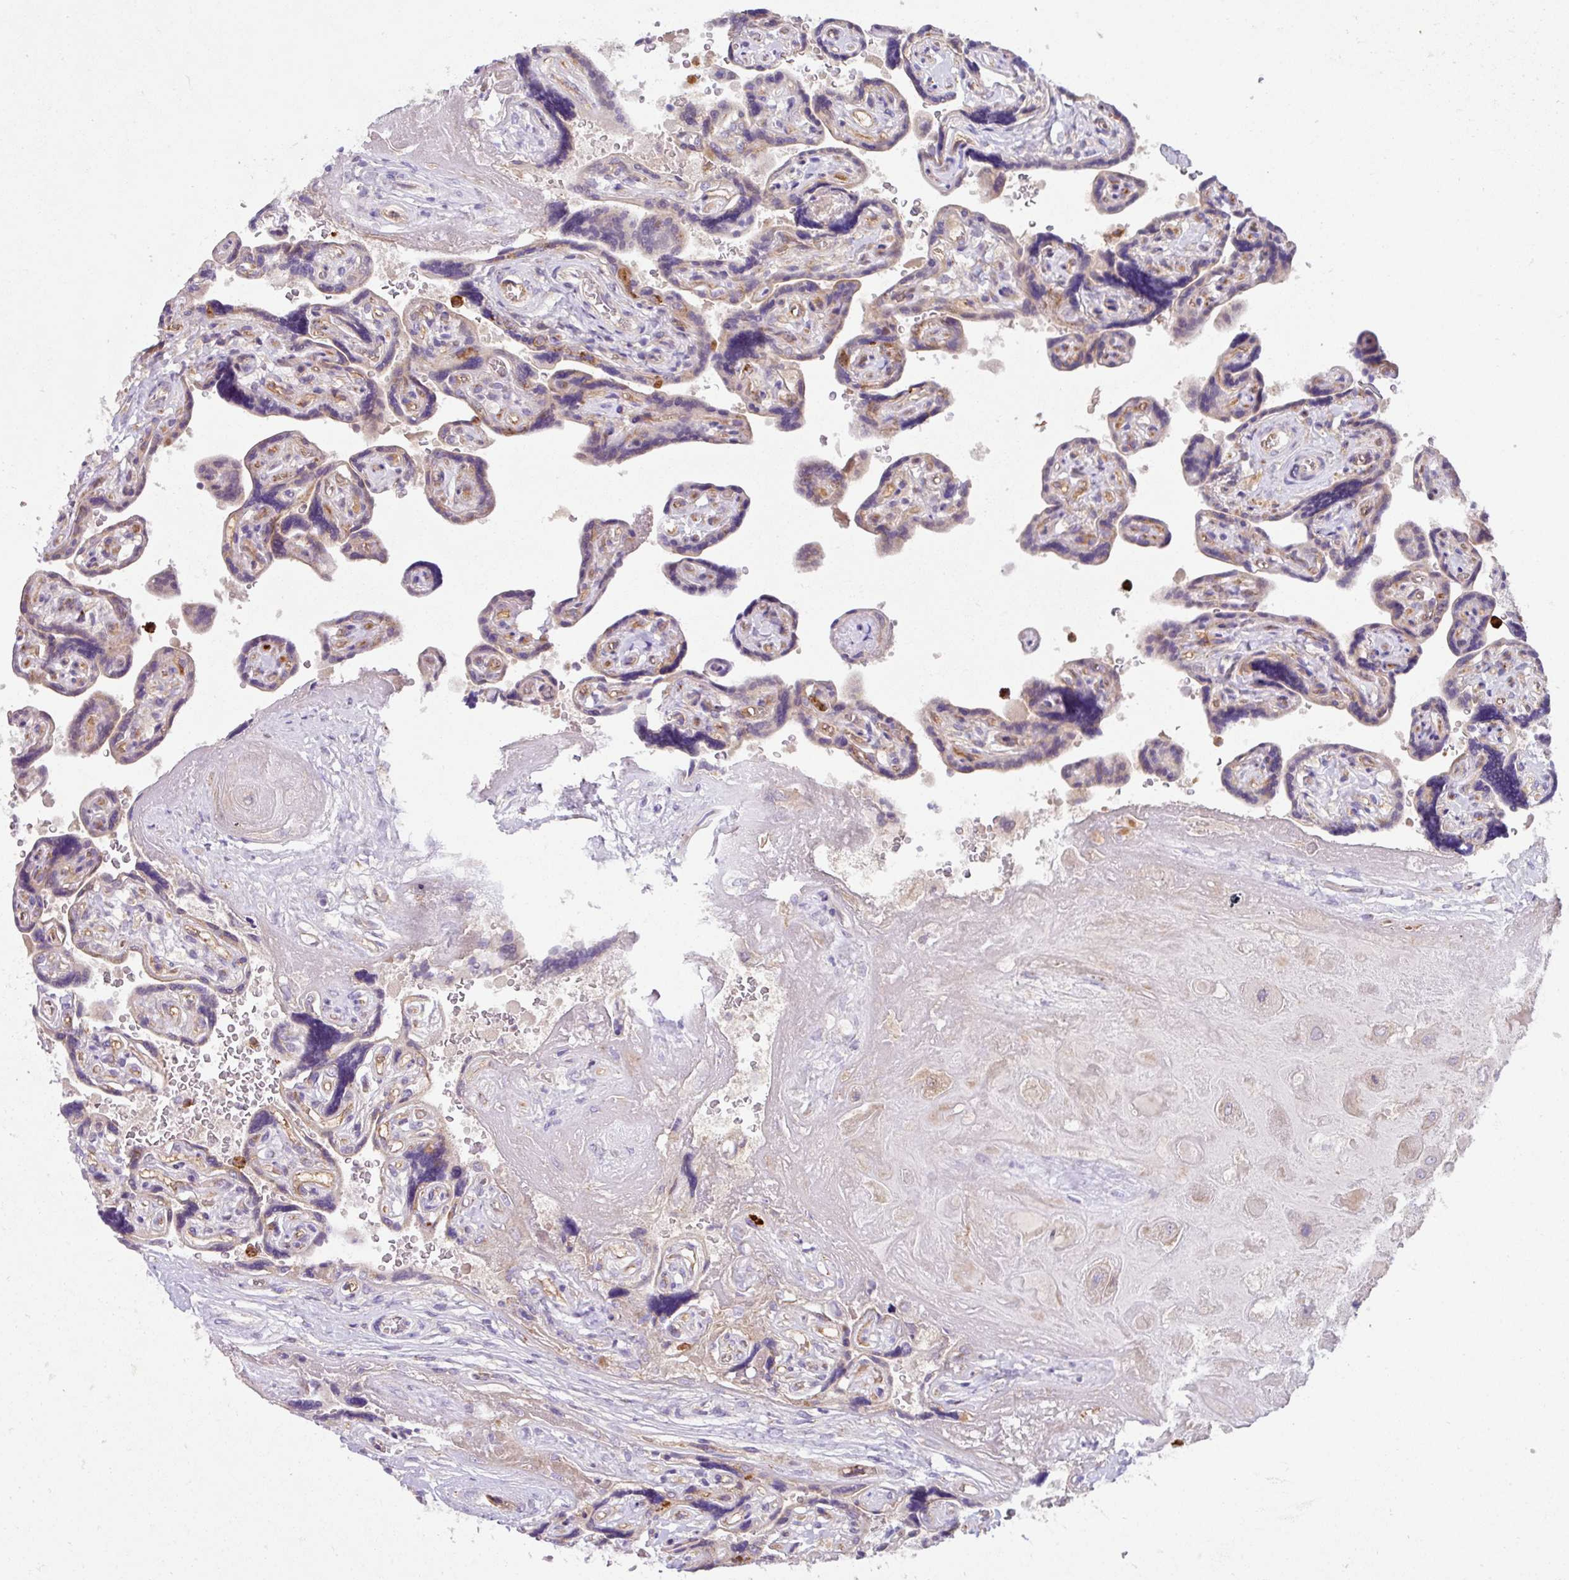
{"staining": {"intensity": "negative", "quantity": "none", "location": "none"}, "tissue": "placenta", "cell_type": "Decidual cells", "image_type": "normal", "snomed": [{"axis": "morphology", "description": "Normal tissue, NOS"}, {"axis": "topography", "description": "Placenta"}], "caption": "This is a histopathology image of immunohistochemistry staining of normal placenta, which shows no positivity in decidual cells.", "gene": "CRISP3", "patient": {"sex": "female", "age": 32}}